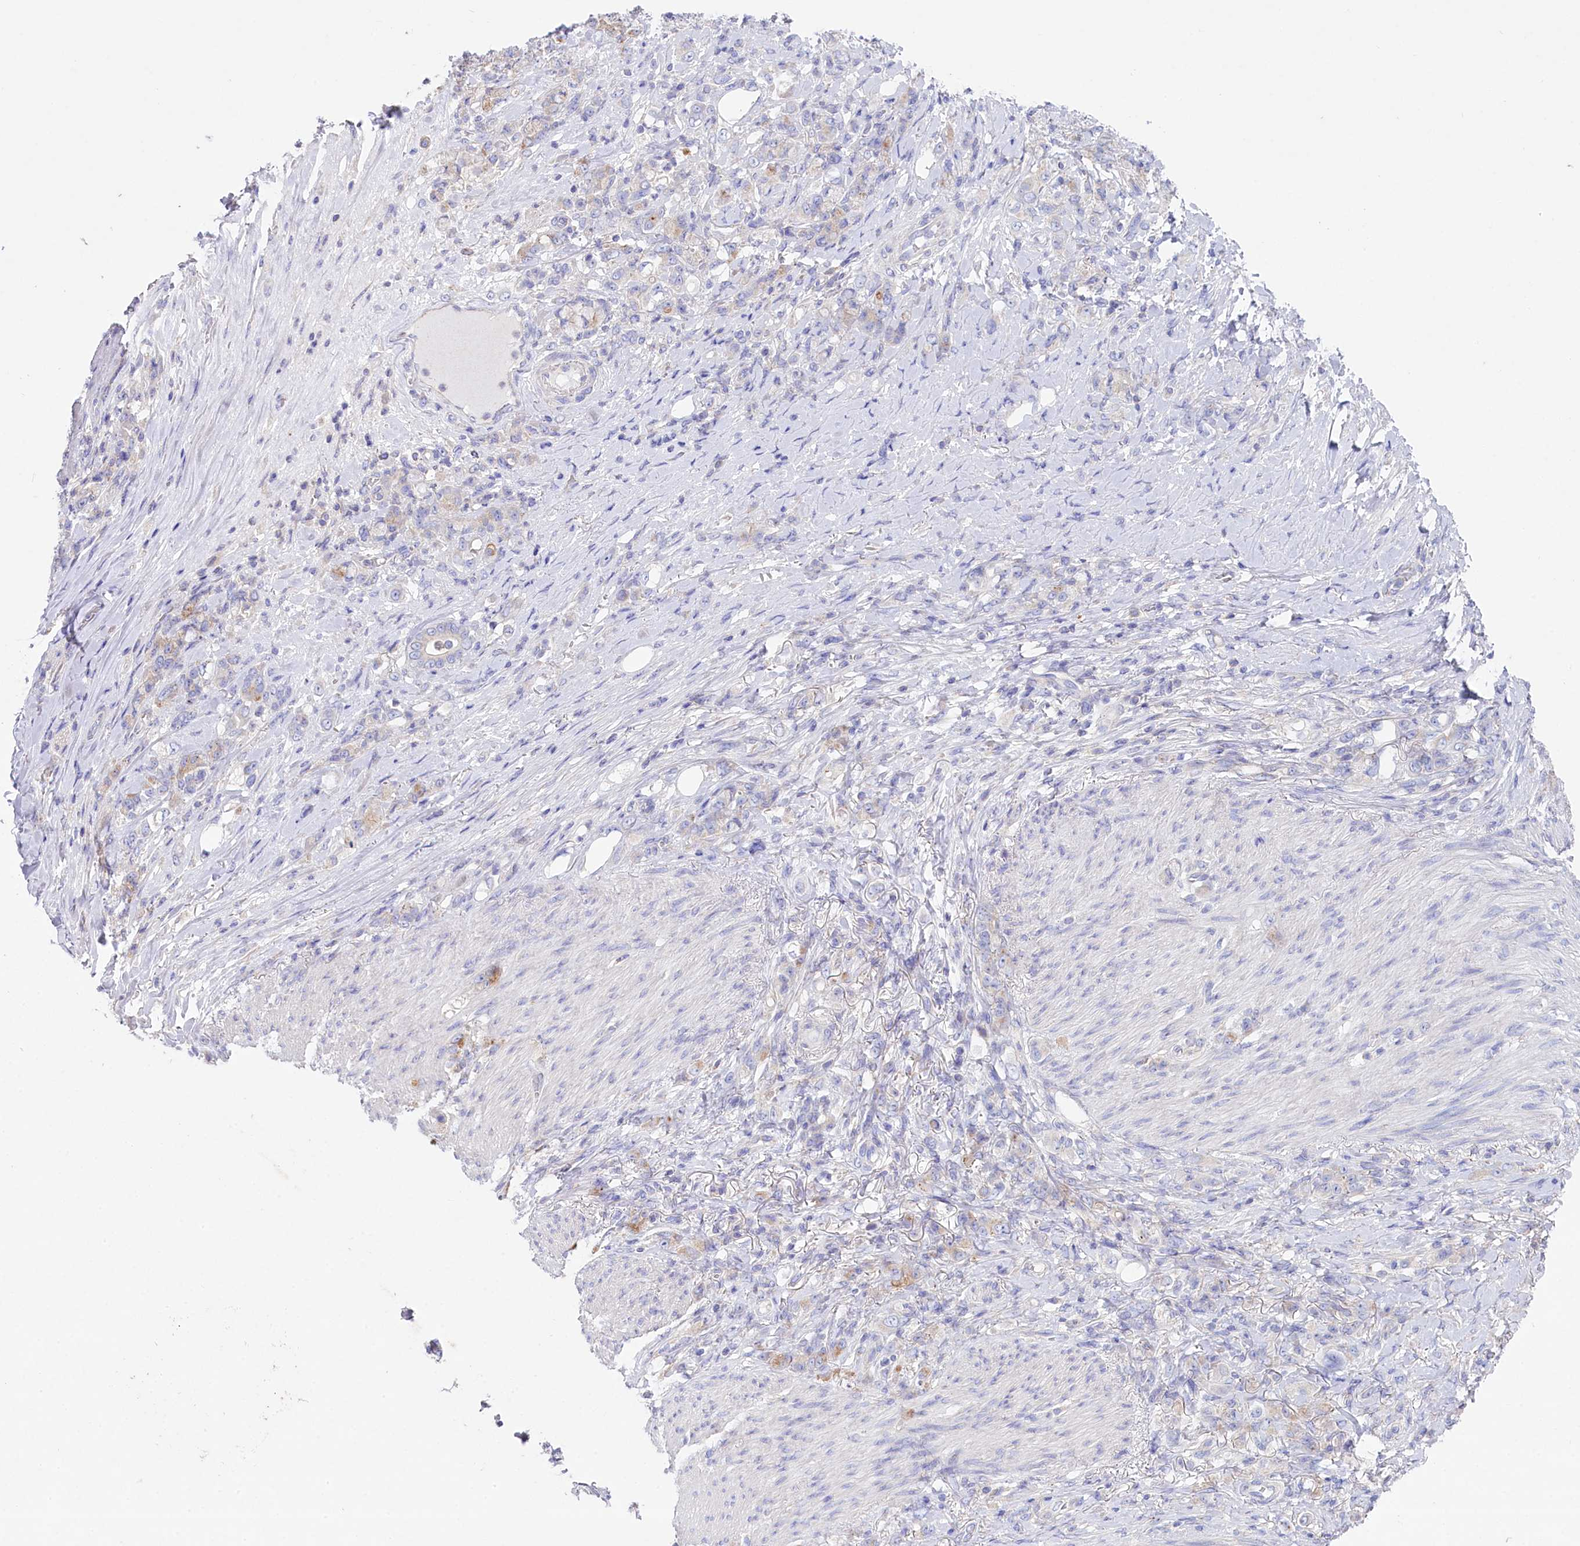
{"staining": {"intensity": "moderate", "quantity": "<25%", "location": "cytoplasmic/membranous"}, "tissue": "stomach cancer", "cell_type": "Tumor cells", "image_type": "cancer", "snomed": [{"axis": "morphology", "description": "Adenocarcinoma, NOS"}, {"axis": "topography", "description": "Stomach"}], "caption": "There is low levels of moderate cytoplasmic/membranous expression in tumor cells of adenocarcinoma (stomach), as demonstrated by immunohistochemical staining (brown color).", "gene": "VPS26B", "patient": {"sex": "female", "age": 79}}